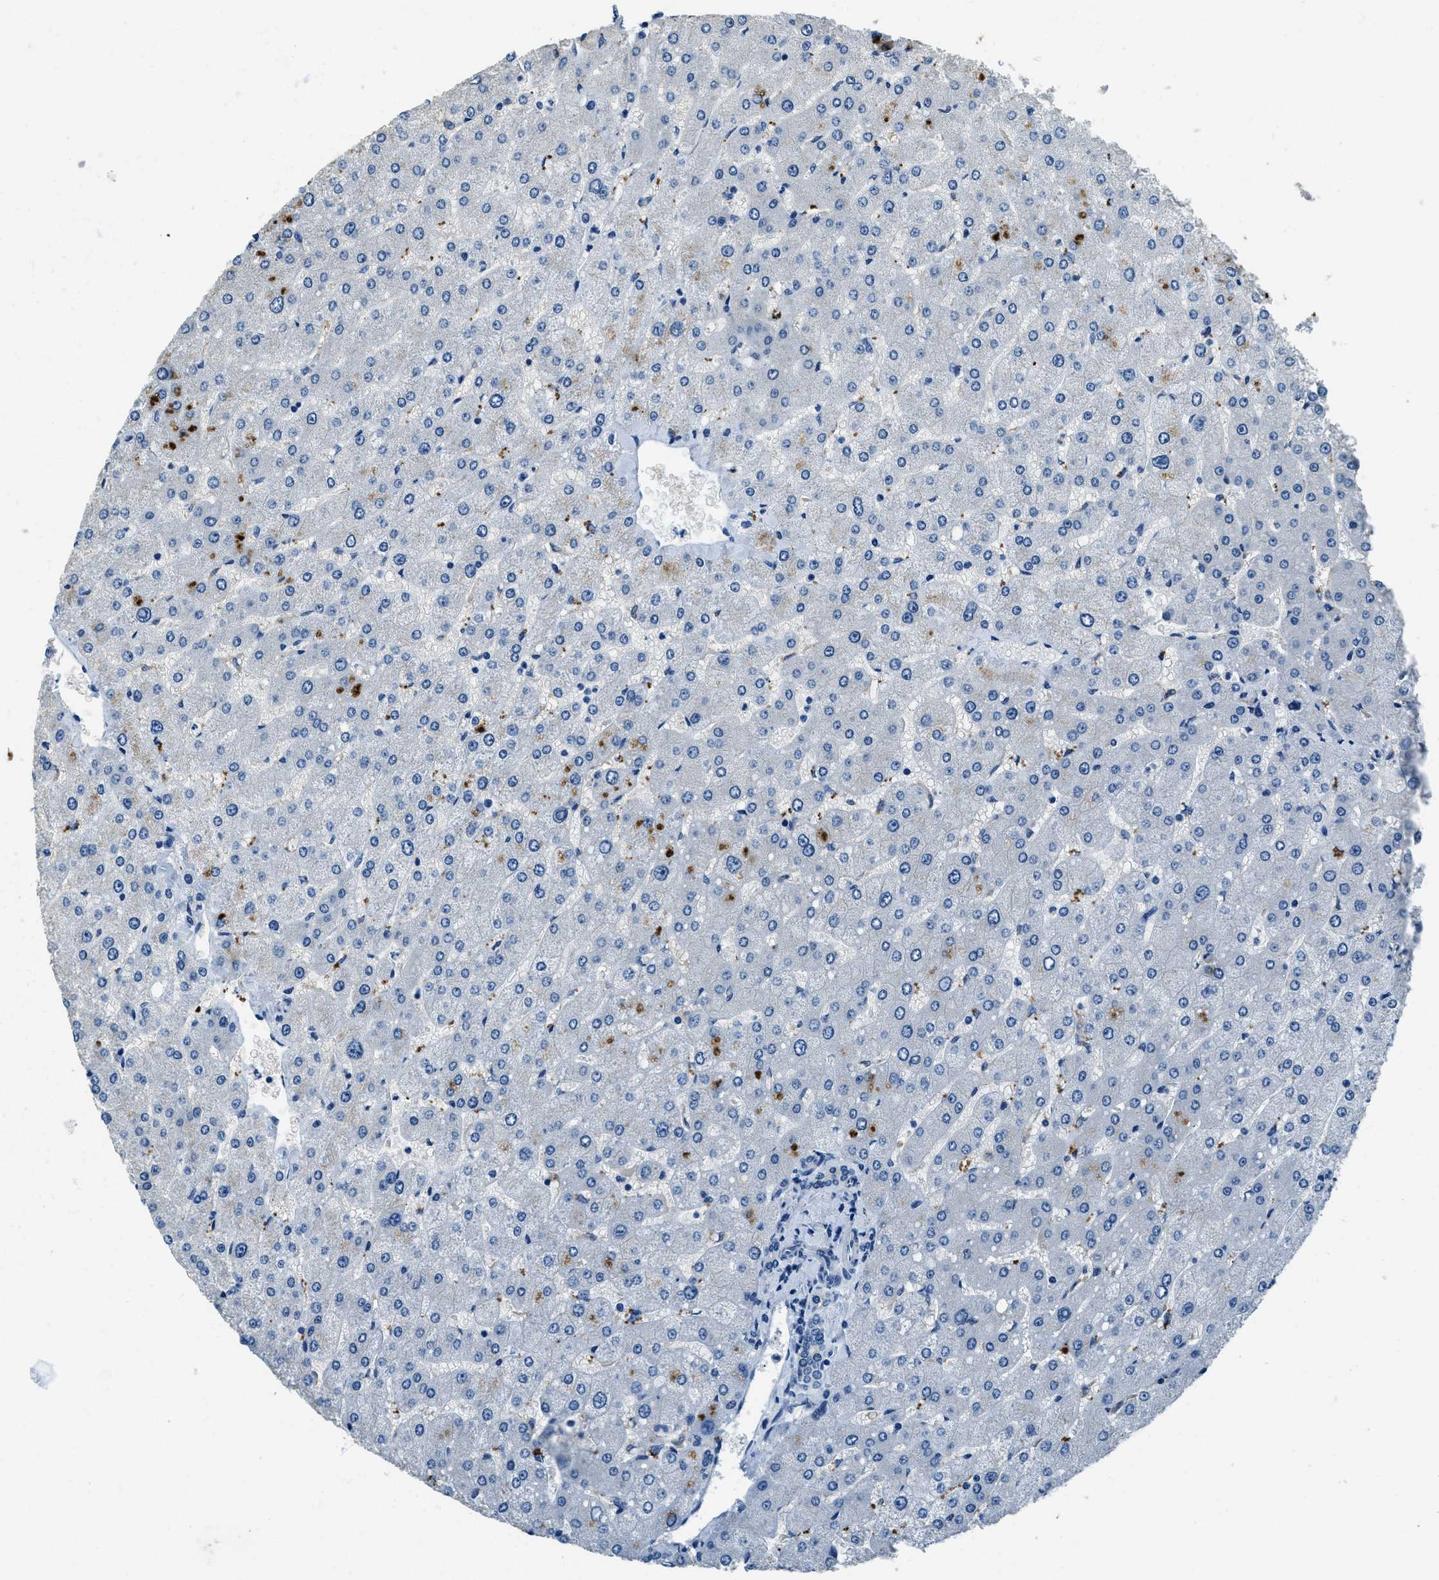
{"staining": {"intensity": "negative", "quantity": "none", "location": "none"}, "tissue": "liver", "cell_type": "Cholangiocytes", "image_type": "normal", "snomed": [{"axis": "morphology", "description": "Normal tissue, NOS"}, {"axis": "topography", "description": "Liver"}], "caption": "Photomicrograph shows no significant protein positivity in cholangiocytes of normal liver. (Stains: DAB (3,3'-diaminobenzidine) immunohistochemistry with hematoxylin counter stain, Microscopy: brightfield microscopy at high magnification).", "gene": "TWF1", "patient": {"sex": "male", "age": 55}}